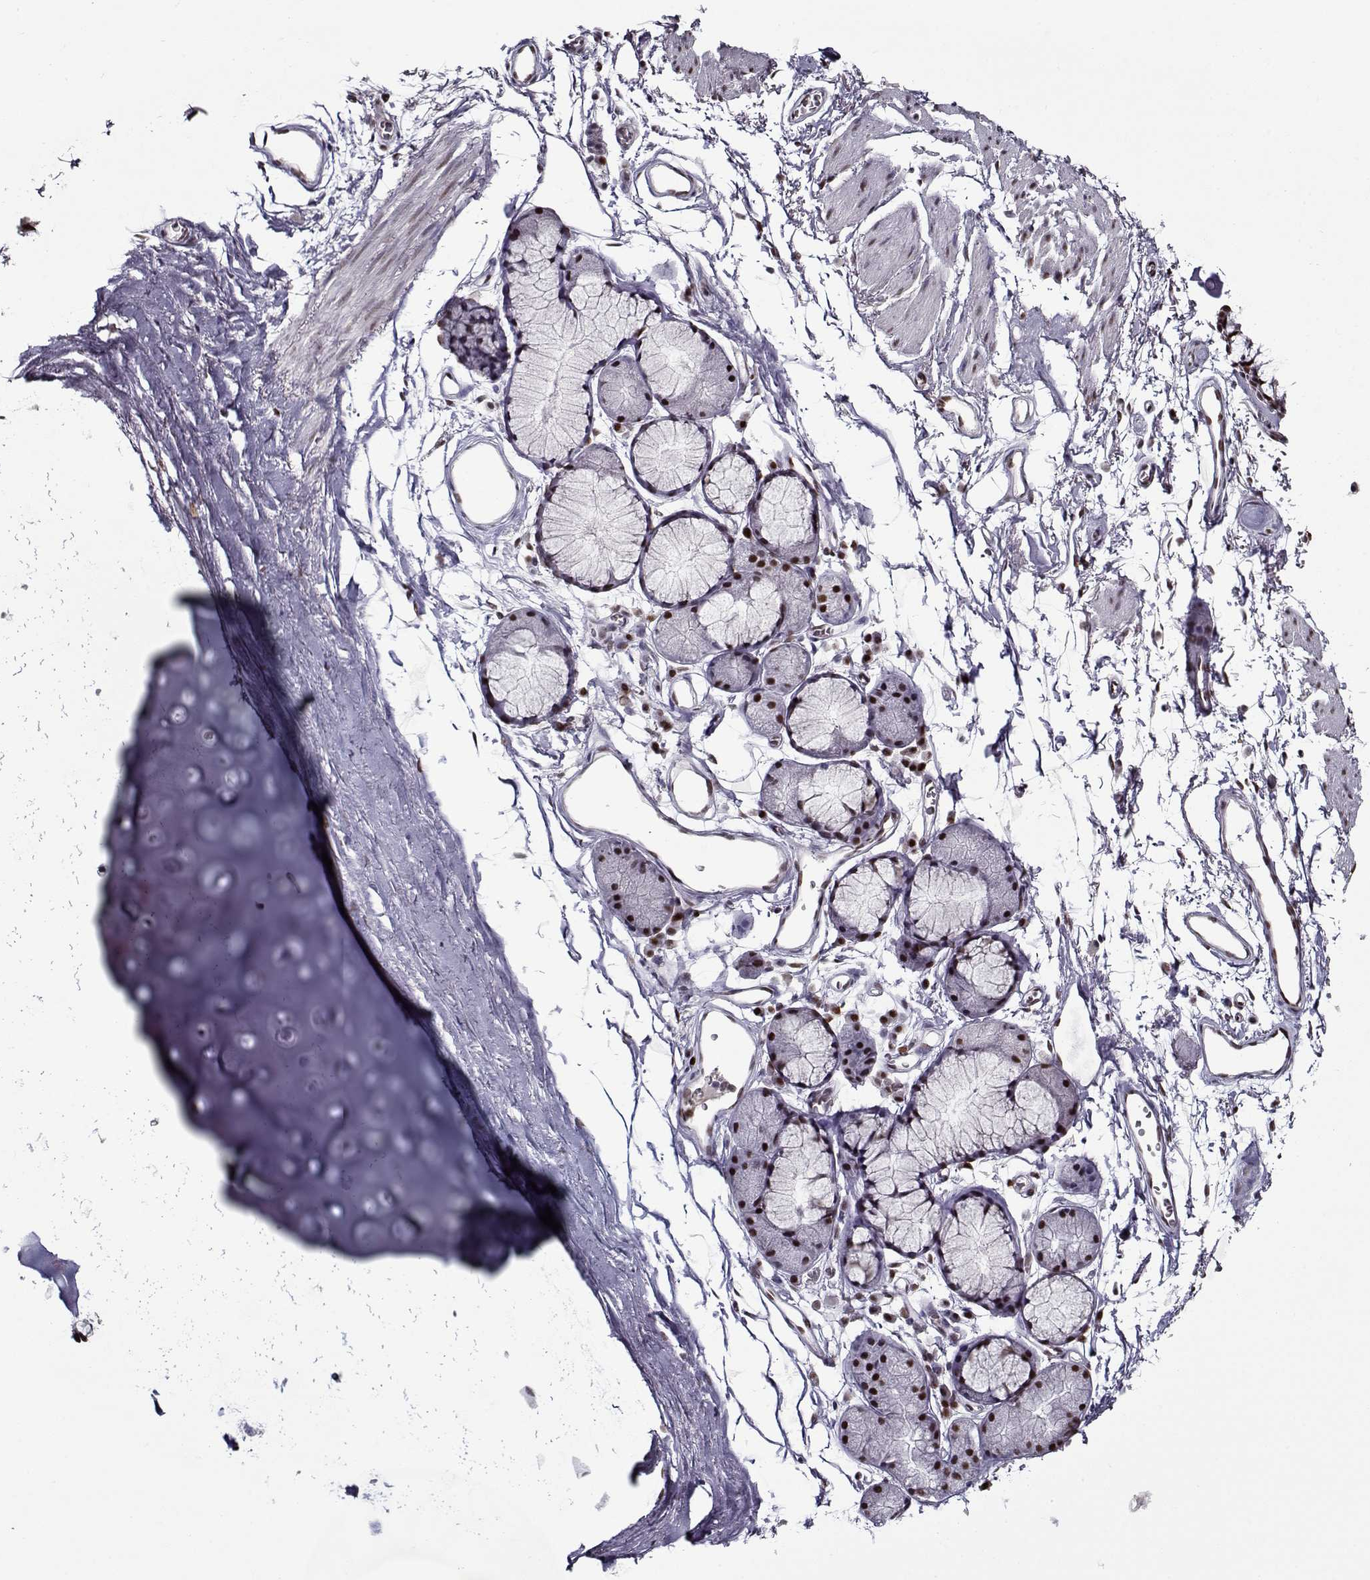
{"staining": {"intensity": "moderate", "quantity": "<25%", "location": "nuclear"}, "tissue": "adipose tissue", "cell_type": "Adipocytes", "image_type": "normal", "snomed": [{"axis": "morphology", "description": "Normal tissue, NOS"}, {"axis": "topography", "description": "Cartilage tissue"}, {"axis": "topography", "description": "Bronchus"}], "caption": "Adipose tissue stained with DAB (3,3'-diaminobenzidine) IHC demonstrates low levels of moderate nuclear staining in approximately <25% of adipocytes. Immunohistochemistry (ihc) stains the protein in brown and the nuclei are stained blue.", "gene": "PRMT1", "patient": {"sex": "female", "age": 79}}